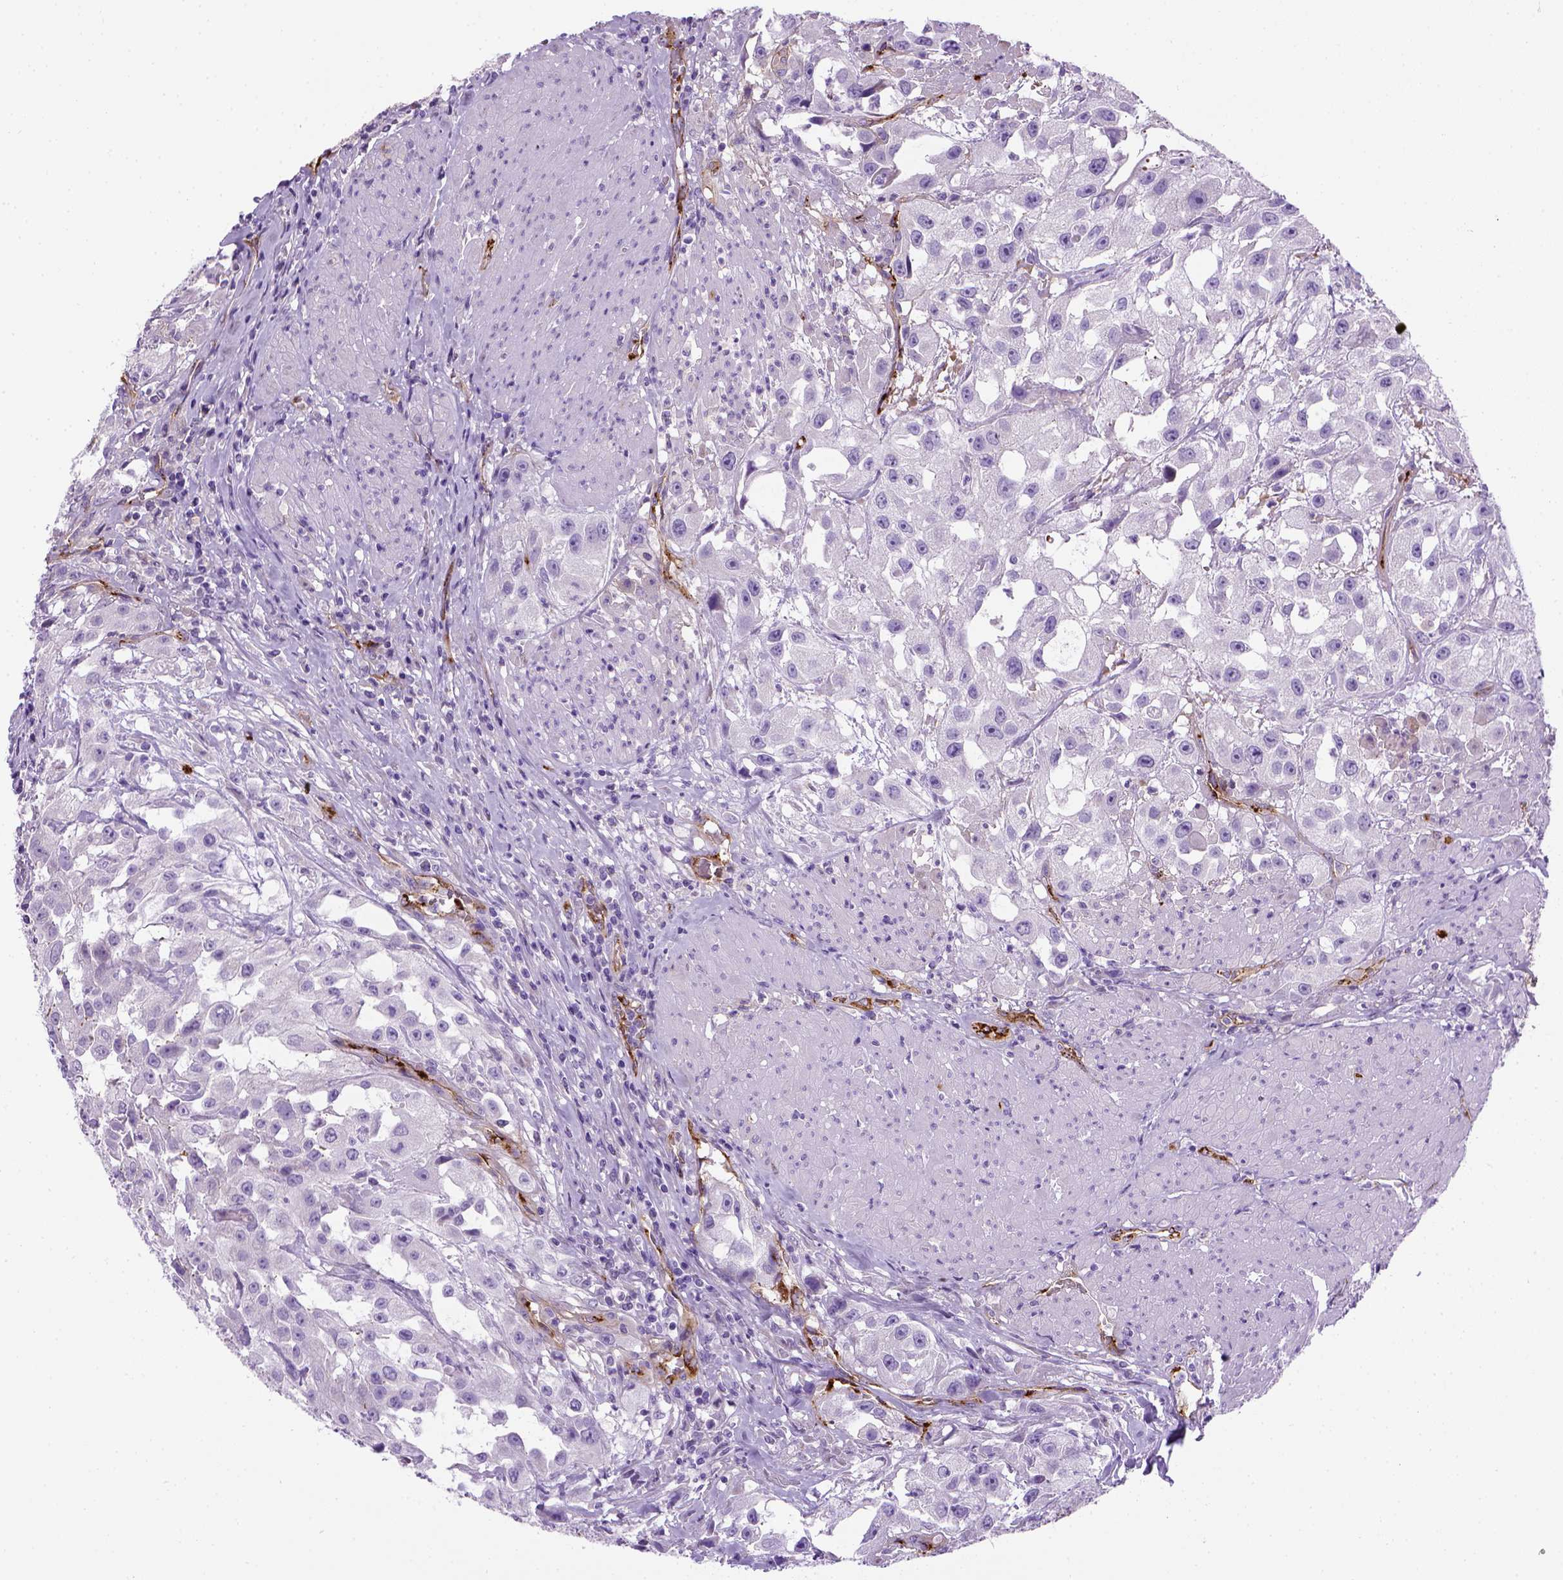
{"staining": {"intensity": "negative", "quantity": "none", "location": "none"}, "tissue": "urothelial cancer", "cell_type": "Tumor cells", "image_type": "cancer", "snomed": [{"axis": "morphology", "description": "Urothelial carcinoma, High grade"}, {"axis": "topography", "description": "Urinary bladder"}], "caption": "Tumor cells are negative for protein expression in human high-grade urothelial carcinoma.", "gene": "VWF", "patient": {"sex": "male", "age": 79}}